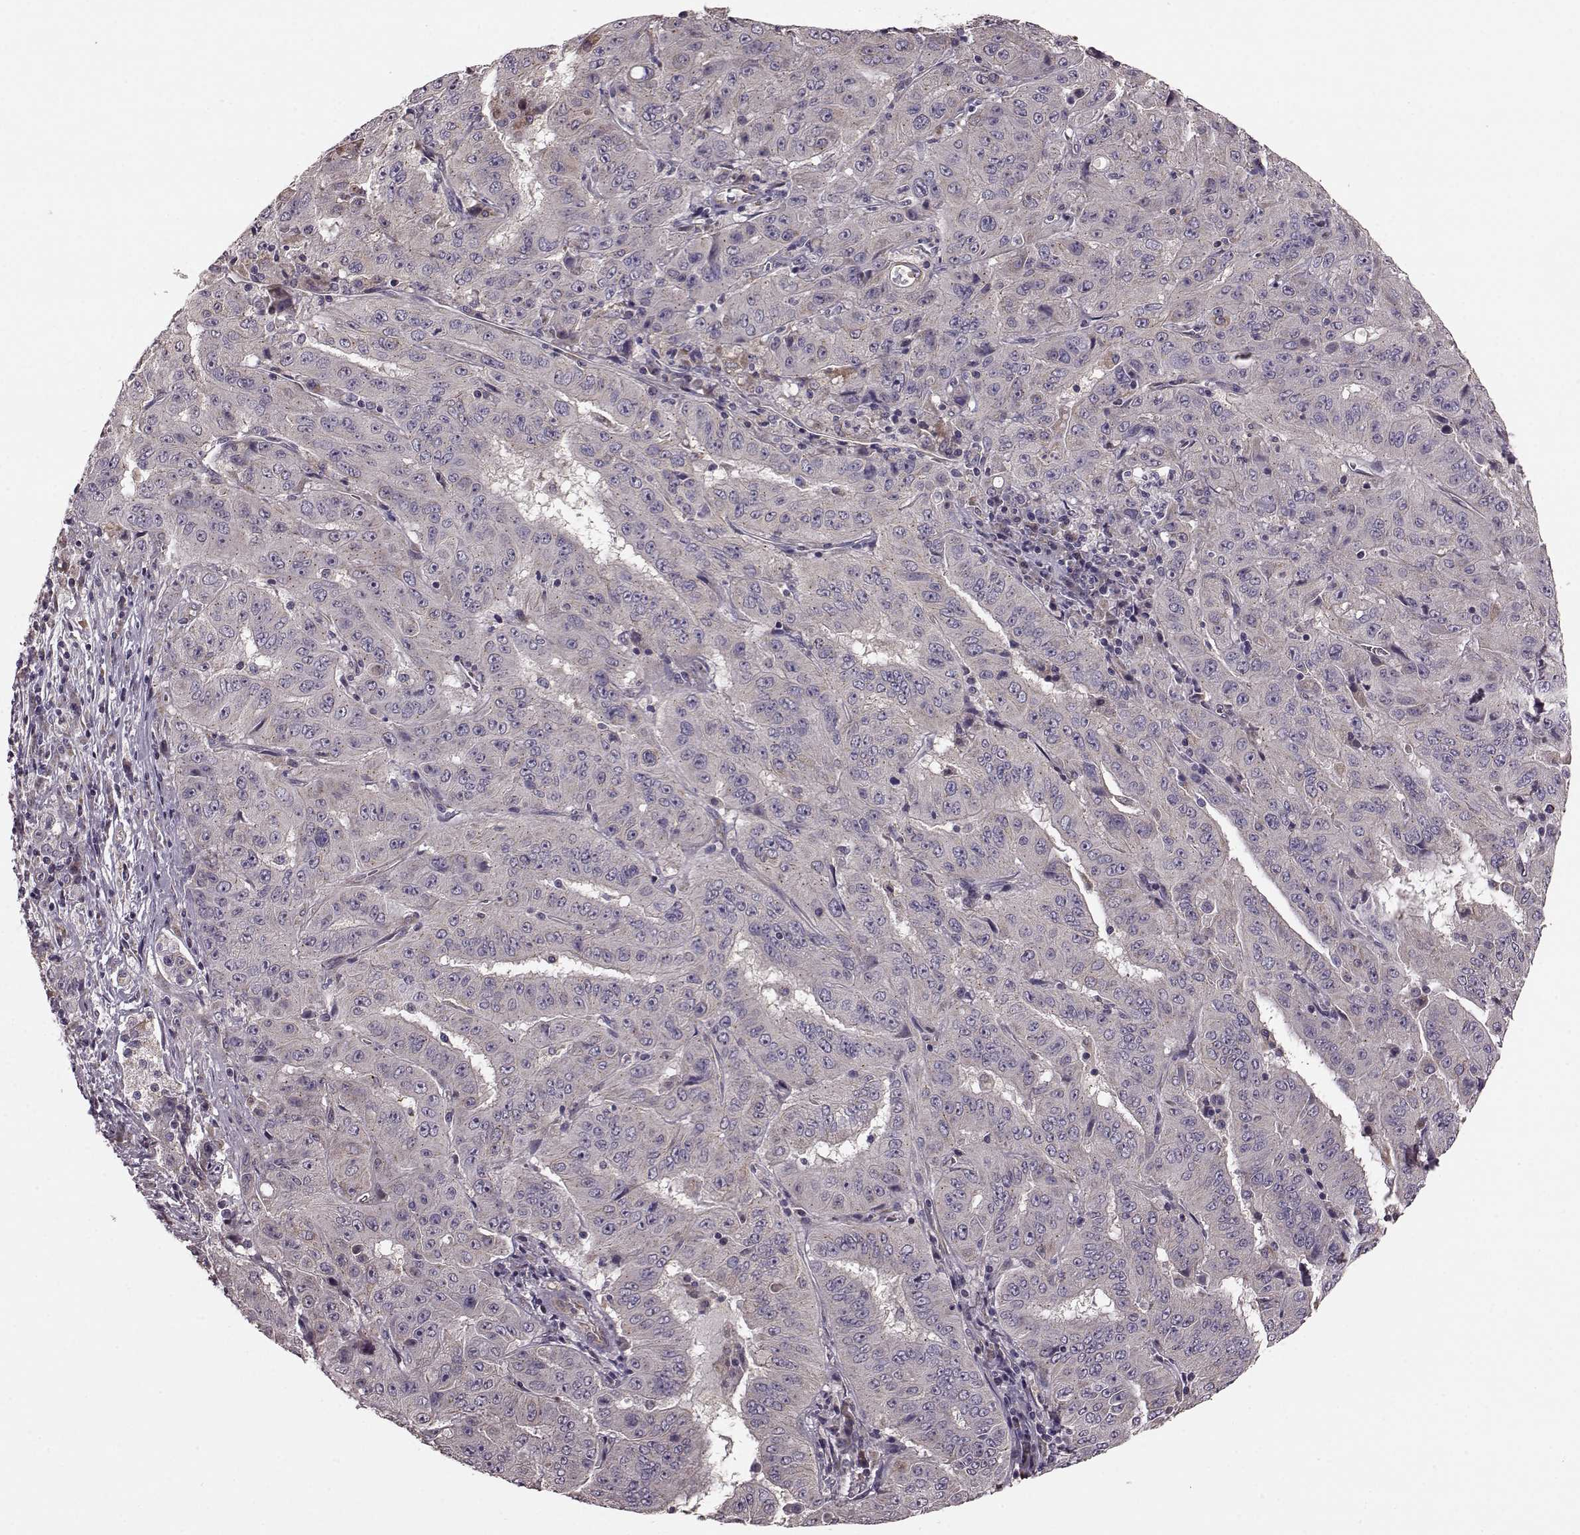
{"staining": {"intensity": "negative", "quantity": "none", "location": "none"}, "tissue": "pancreatic cancer", "cell_type": "Tumor cells", "image_type": "cancer", "snomed": [{"axis": "morphology", "description": "Adenocarcinoma, NOS"}, {"axis": "topography", "description": "Pancreas"}], "caption": "Tumor cells are negative for protein expression in human pancreatic adenocarcinoma.", "gene": "NTF3", "patient": {"sex": "male", "age": 63}}